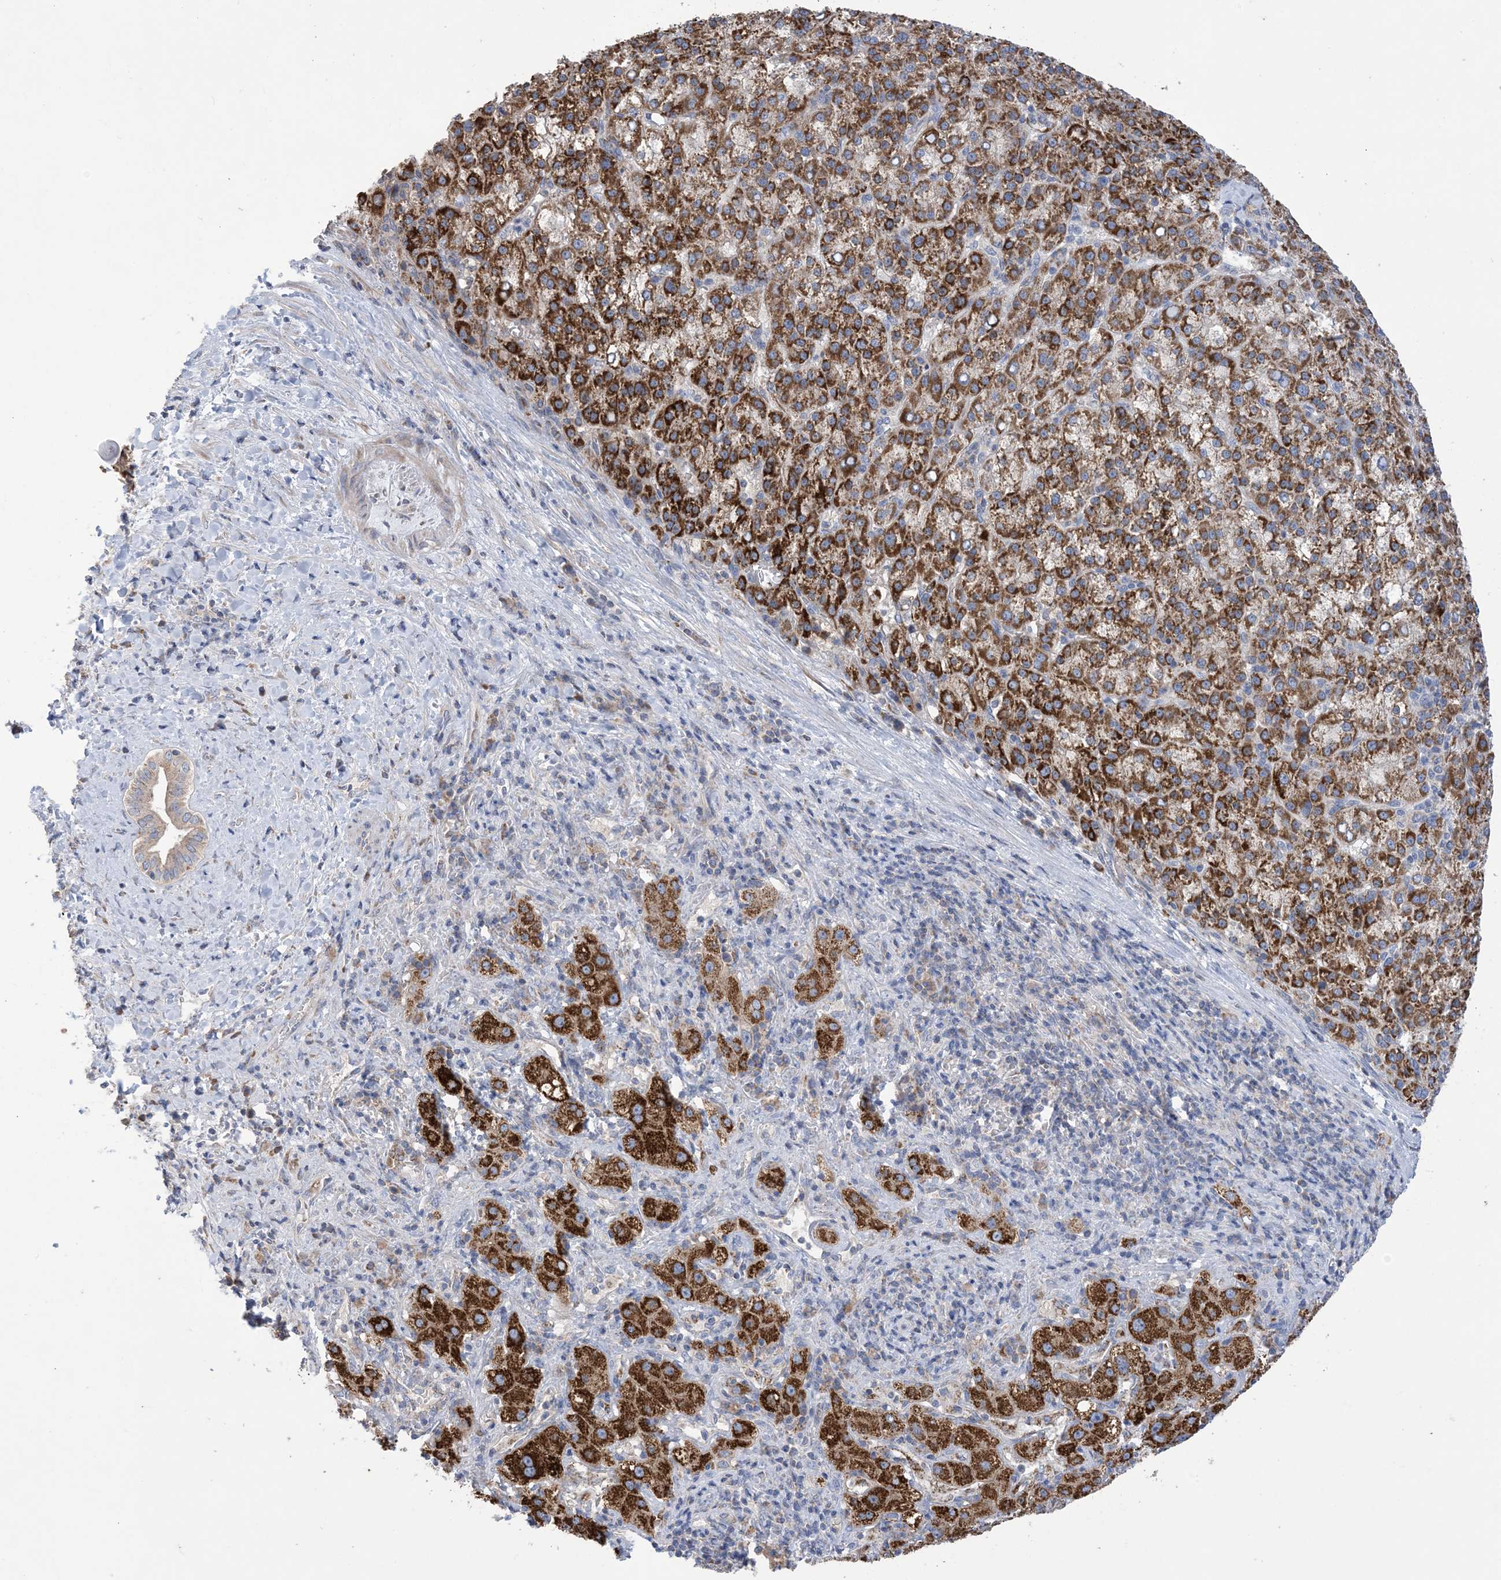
{"staining": {"intensity": "strong", "quantity": ">75%", "location": "cytoplasmic/membranous"}, "tissue": "liver cancer", "cell_type": "Tumor cells", "image_type": "cancer", "snomed": [{"axis": "morphology", "description": "Carcinoma, Hepatocellular, NOS"}, {"axis": "topography", "description": "Liver"}], "caption": "Immunohistochemical staining of human liver cancer reveals strong cytoplasmic/membranous protein expression in about >75% of tumor cells. (brown staining indicates protein expression, while blue staining denotes nuclei).", "gene": "CLEC16A", "patient": {"sex": "female", "age": 58}}